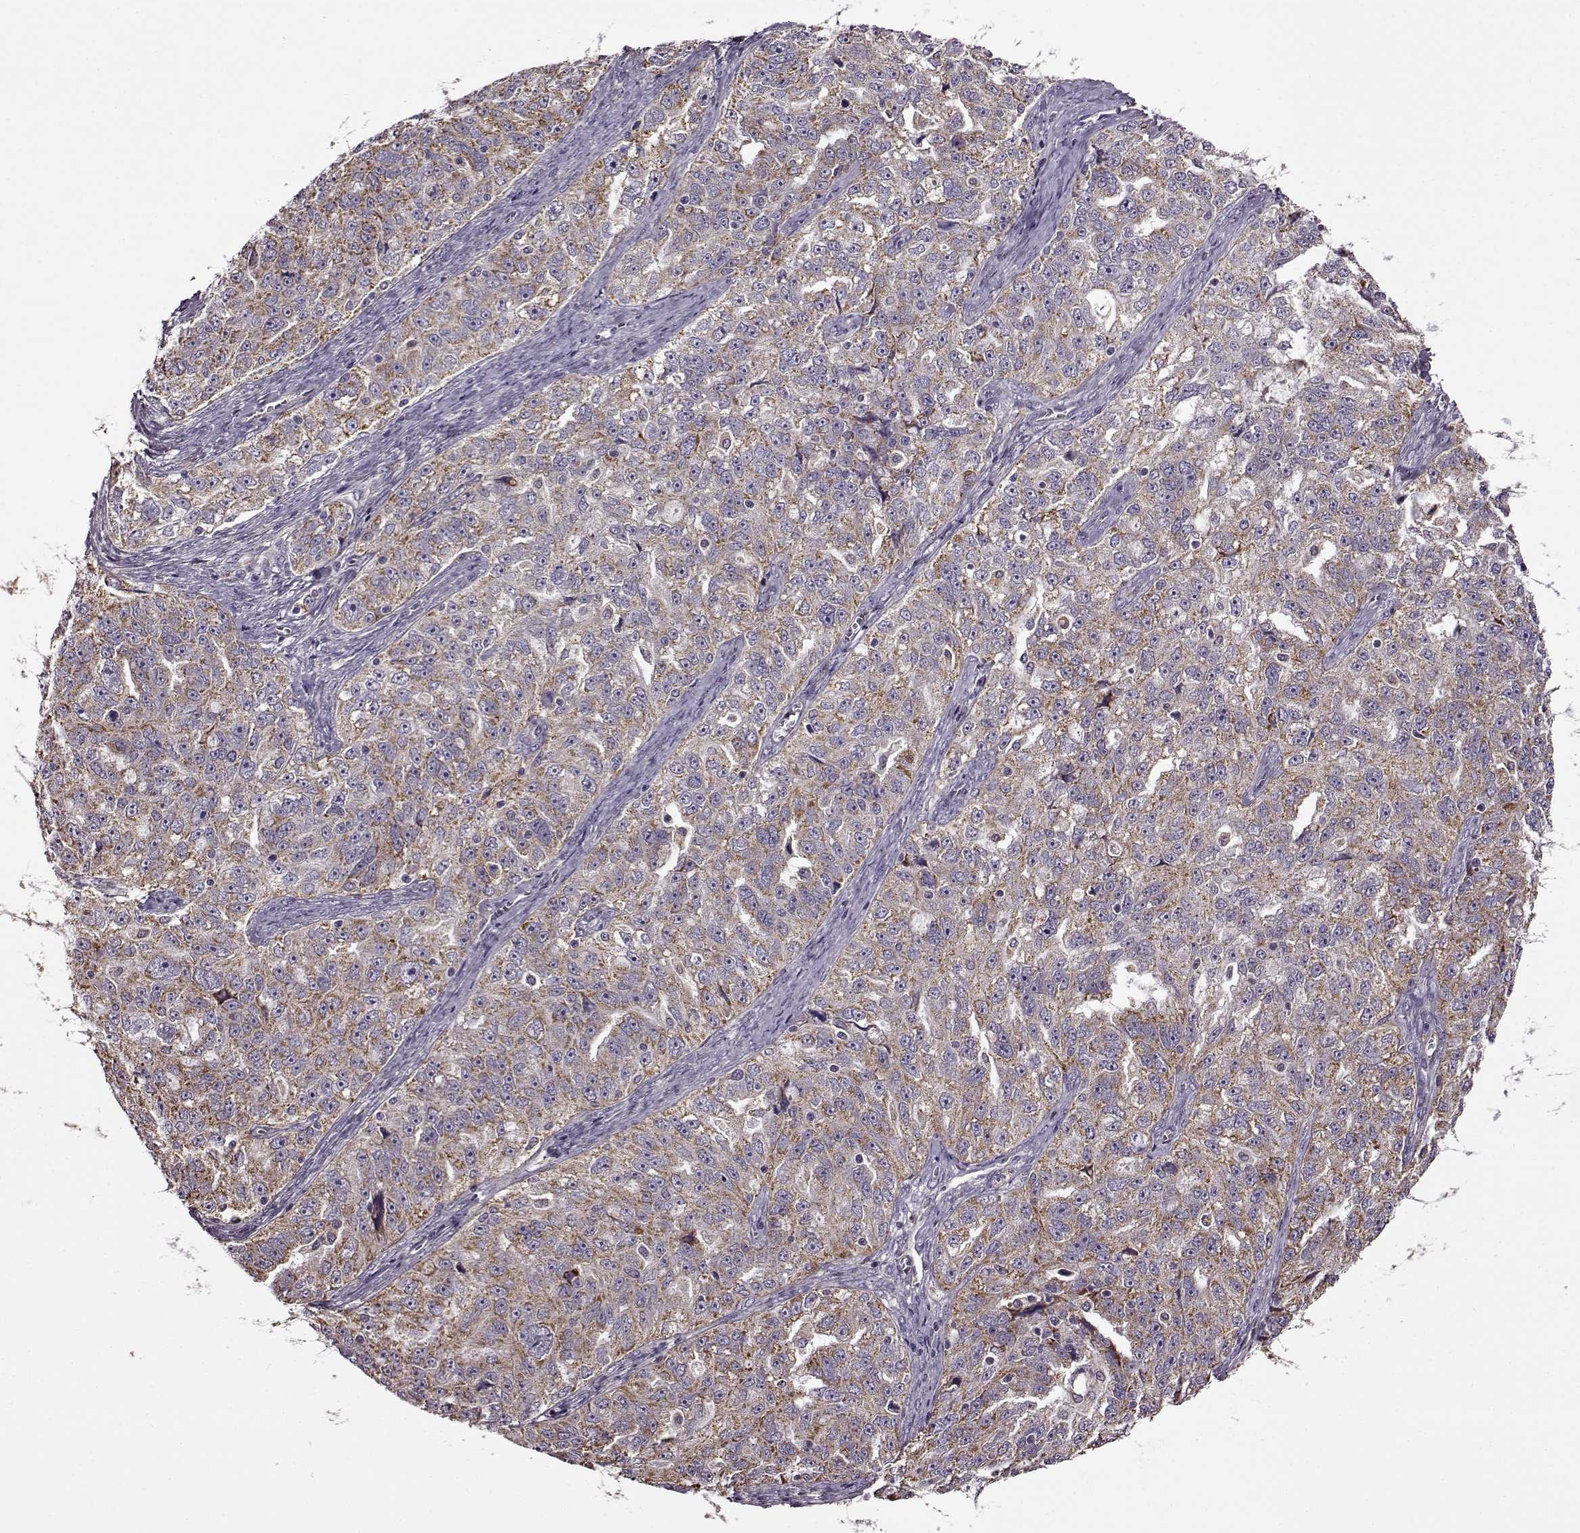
{"staining": {"intensity": "moderate", "quantity": ">75%", "location": "cytoplasmic/membranous"}, "tissue": "ovarian cancer", "cell_type": "Tumor cells", "image_type": "cancer", "snomed": [{"axis": "morphology", "description": "Cystadenocarcinoma, serous, NOS"}, {"axis": "topography", "description": "Ovary"}], "caption": "The immunohistochemical stain labels moderate cytoplasmic/membranous staining in tumor cells of ovarian cancer (serous cystadenocarcinoma) tissue.", "gene": "MTSS1", "patient": {"sex": "female", "age": 51}}